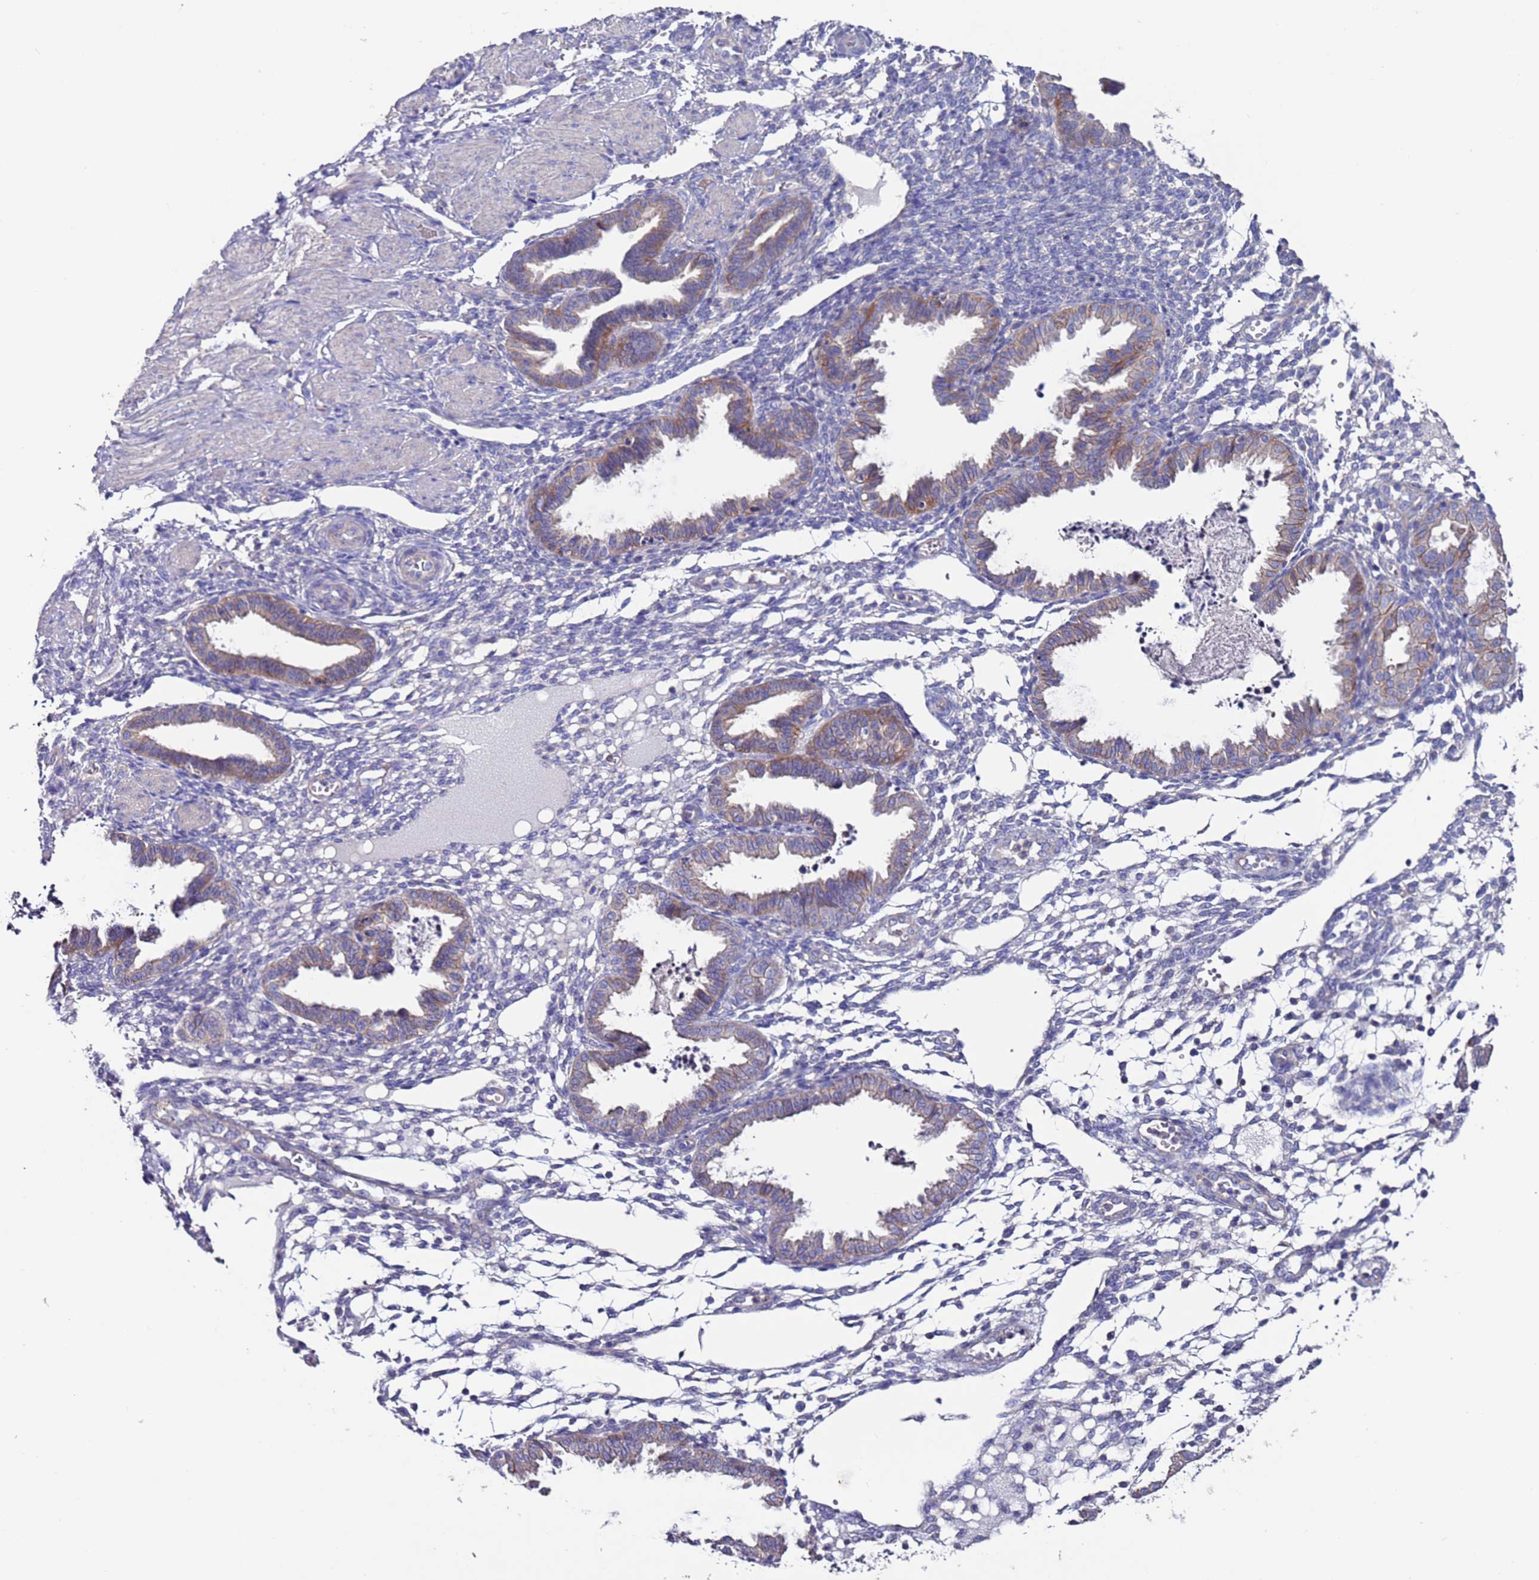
{"staining": {"intensity": "negative", "quantity": "none", "location": "none"}, "tissue": "endometrium", "cell_type": "Cells in endometrial stroma", "image_type": "normal", "snomed": [{"axis": "morphology", "description": "Normal tissue, NOS"}, {"axis": "topography", "description": "Endometrium"}], "caption": "A high-resolution image shows immunohistochemistry staining of benign endometrium, which shows no significant expression in cells in endometrial stroma. The staining was performed using DAB to visualize the protein expression in brown, while the nuclei were stained in blue with hematoxylin (Magnification: 20x).", "gene": "KRTCAP3", "patient": {"sex": "female", "age": 33}}